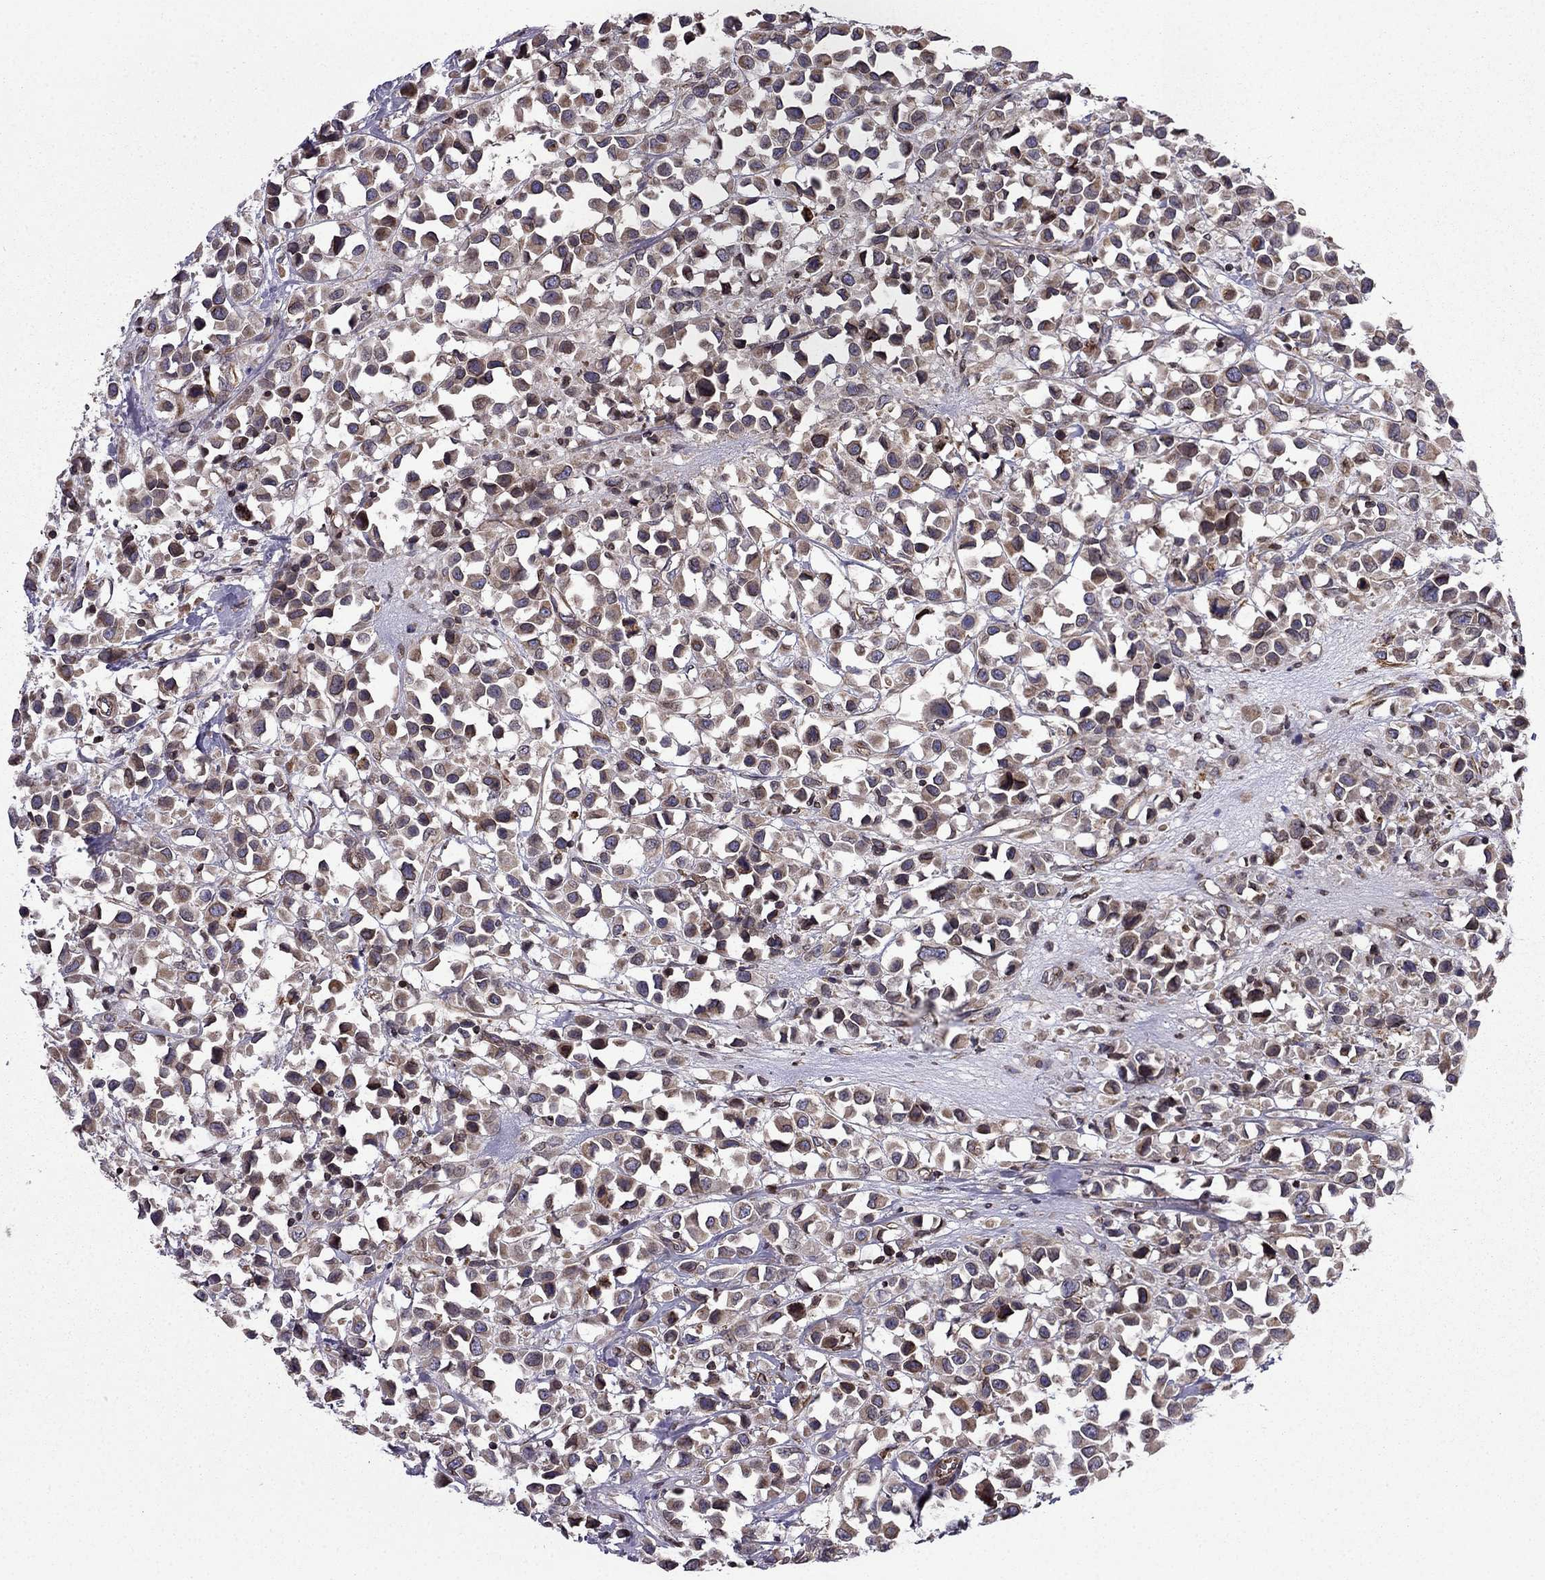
{"staining": {"intensity": "moderate", "quantity": ">75%", "location": "cytoplasmic/membranous"}, "tissue": "breast cancer", "cell_type": "Tumor cells", "image_type": "cancer", "snomed": [{"axis": "morphology", "description": "Duct carcinoma"}, {"axis": "topography", "description": "Breast"}], "caption": "IHC of breast cancer exhibits medium levels of moderate cytoplasmic/membranous positivity in approximately >75% of tumor cells. The staining is performed using DAB (3,3'-diaminobenzidine) brown chromogen to label protein expression. The nuclei are counter-stained blue using hematoxylin.", "gene": "CDC42BPA", "patient": {"sex": "female", "age": 61}}